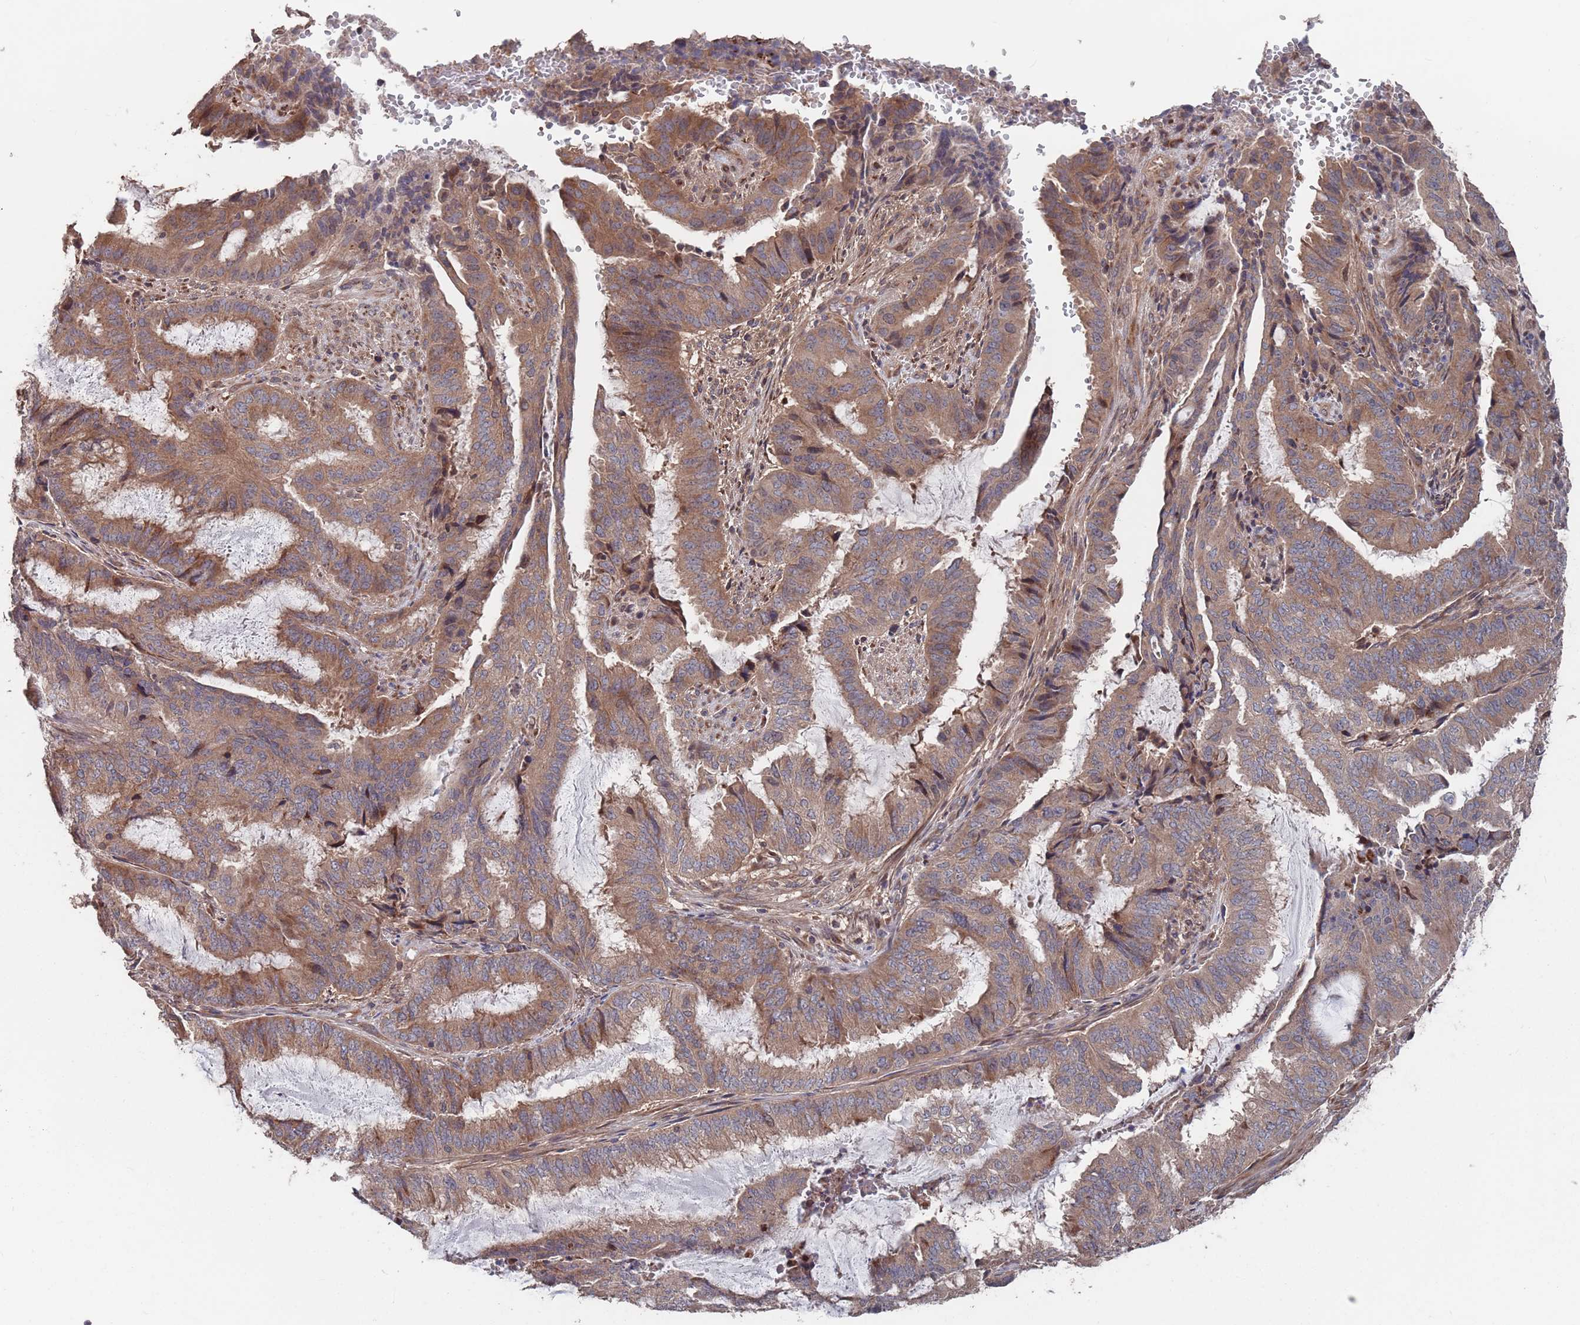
{"staining": {"intensity": "moderate", "quantity": ">75%", "location": "cytoplasmic/membranous"}, "tissue": "endometrial cancer", "cell_type": "Tumor cells", "image_type": "cancer", "snomed": [{"axis": "morphology", "description": "Adenocarcinoma, NOS"}, {"axis": "topography", "description": "Endometrium"}], "caption": "This is a micrograph of immunohistochemistry (IHC) staining of adenocarcinoma (endometrial), which shows moderate staining in the cytoplasmic/membranous of tumor cells.", "gene": "UNC45A", "patient": {"sex": "female", "age": 51}}